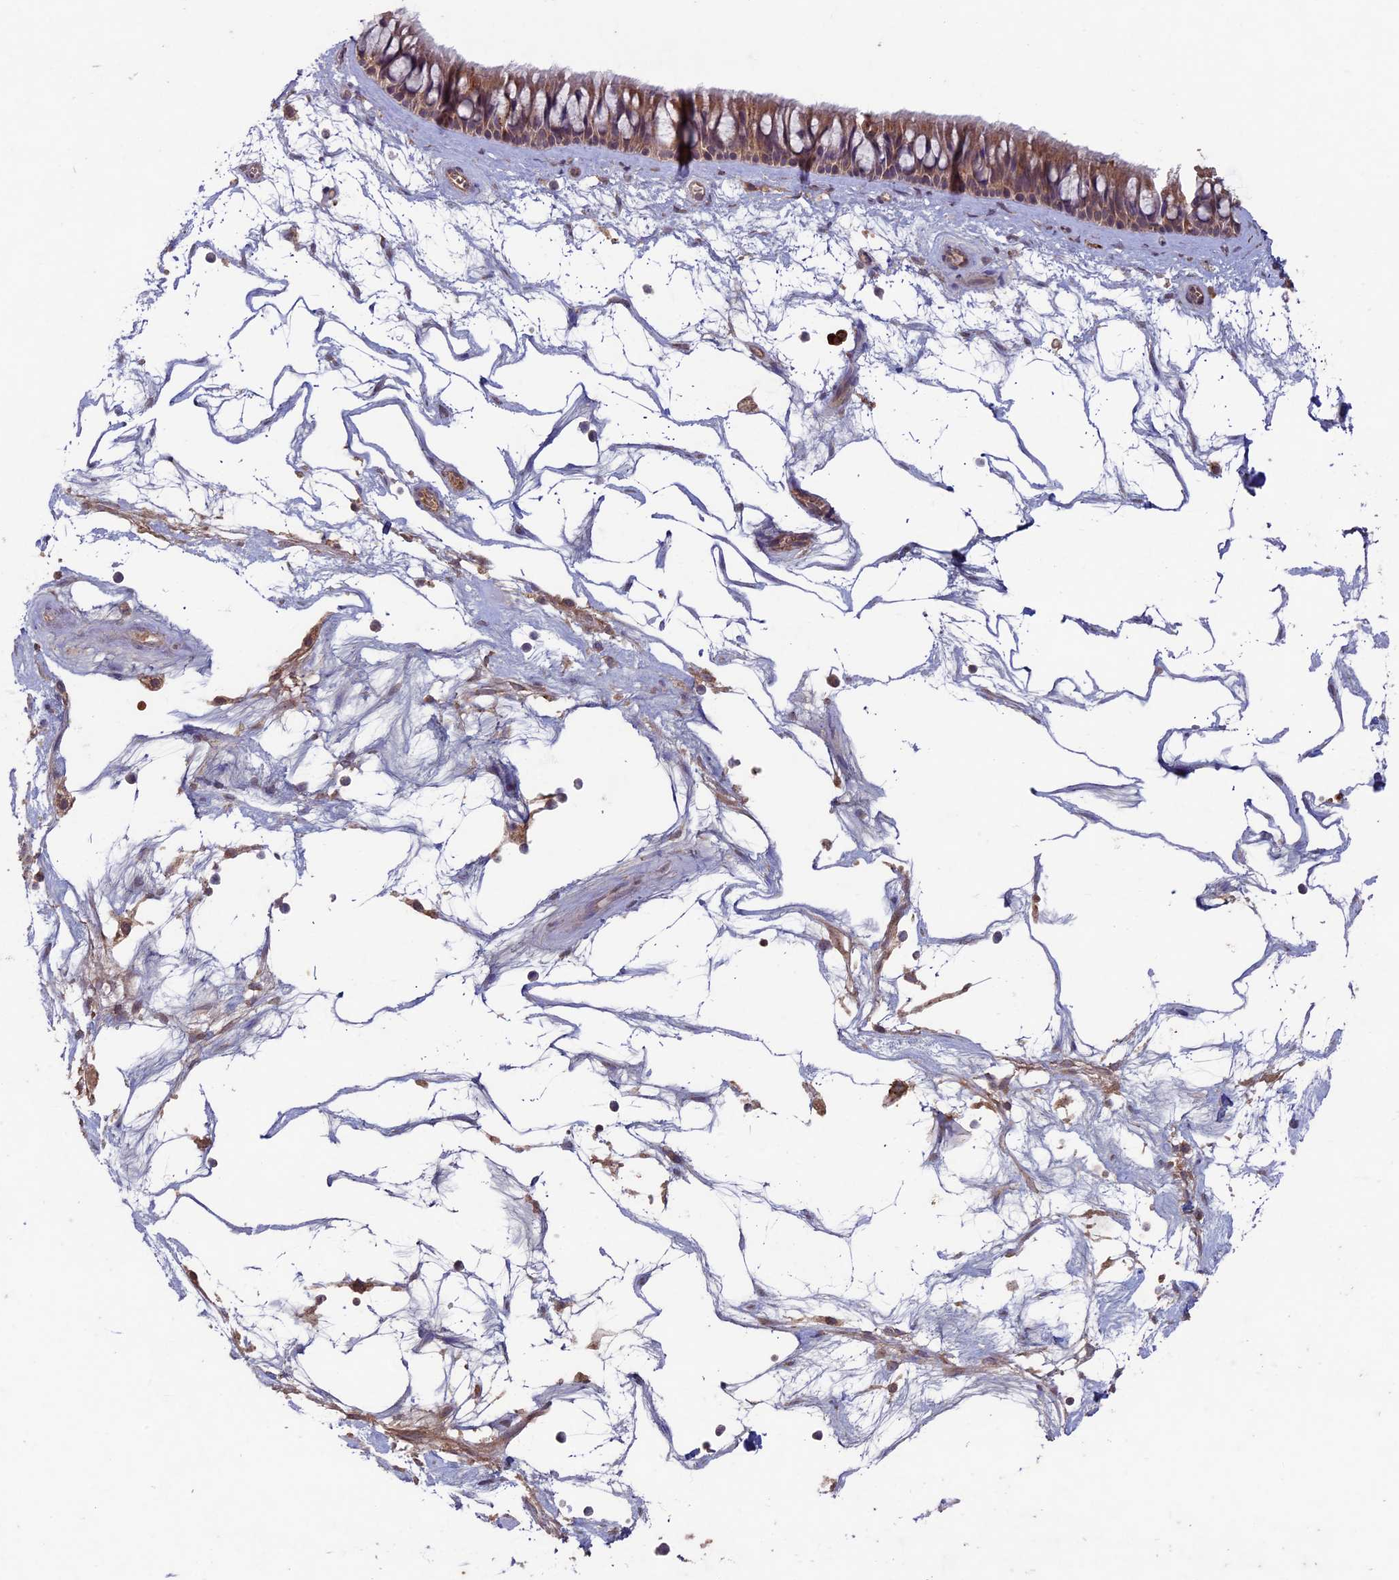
{"staining": {"intensity": "moderate", "quantity": ">75%", "location": "cytoplasmic/membranous,nuclear"}, "tissue": "nasopharynx", "cell_type": "Respiratory epithelial cells", "image_type": "normal", "snomed": [{"axis": "morphology", "description": "Normal tissue, NOS"}, {"axis": "topography", "description": "Nasopharynx"}], "caption": "Nasopharynx stained with immunohistochemistry reveals moderate cytoplasmic/membranous,nuclear positivity in approximately >75% of respiratory epithelial cells. (Brightfield microscopy of DAB IHC at high magnification).", "gene": "RCCD1", "patient": {"sex": "male", "age": 64}}